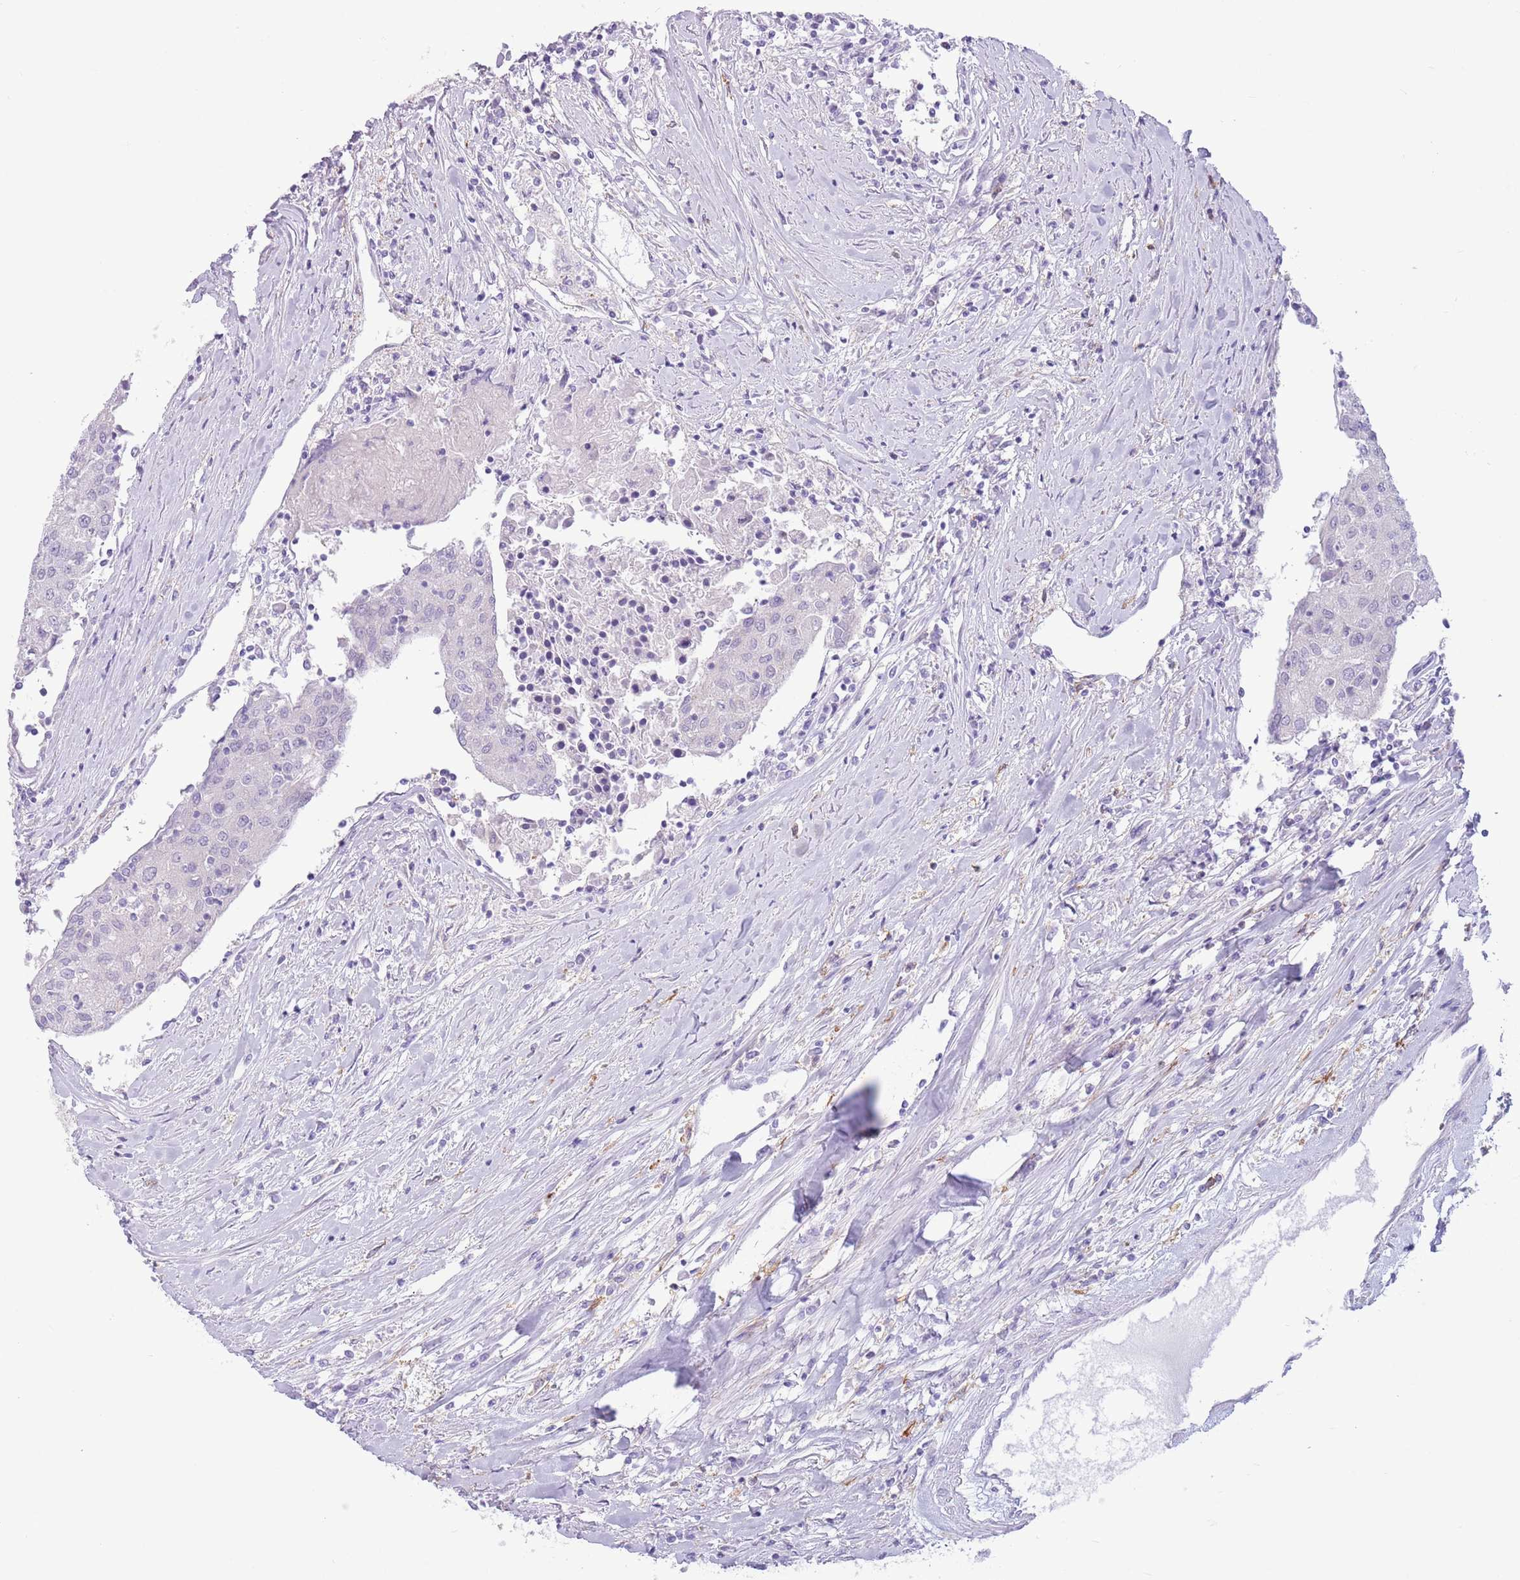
{"staining": {"intensity": "negative", "quantity": "none", "location": "none"}, "tissue": "urothelial cancer", "cell_type": "Tumor cells", "image_type": "cancer", "snomed": [{"axis": "morphology", "description": "Urothelial carcinoma, High grade"}, {"axis": "topography", "description": "Urinary bladder"}], "caption": "A histopathology image of human urothelial carcinoma (high-grade) is negative for staining in tumor cells.", "gene": "SNX6", "patient": {"sex": "female", "age": 85}}